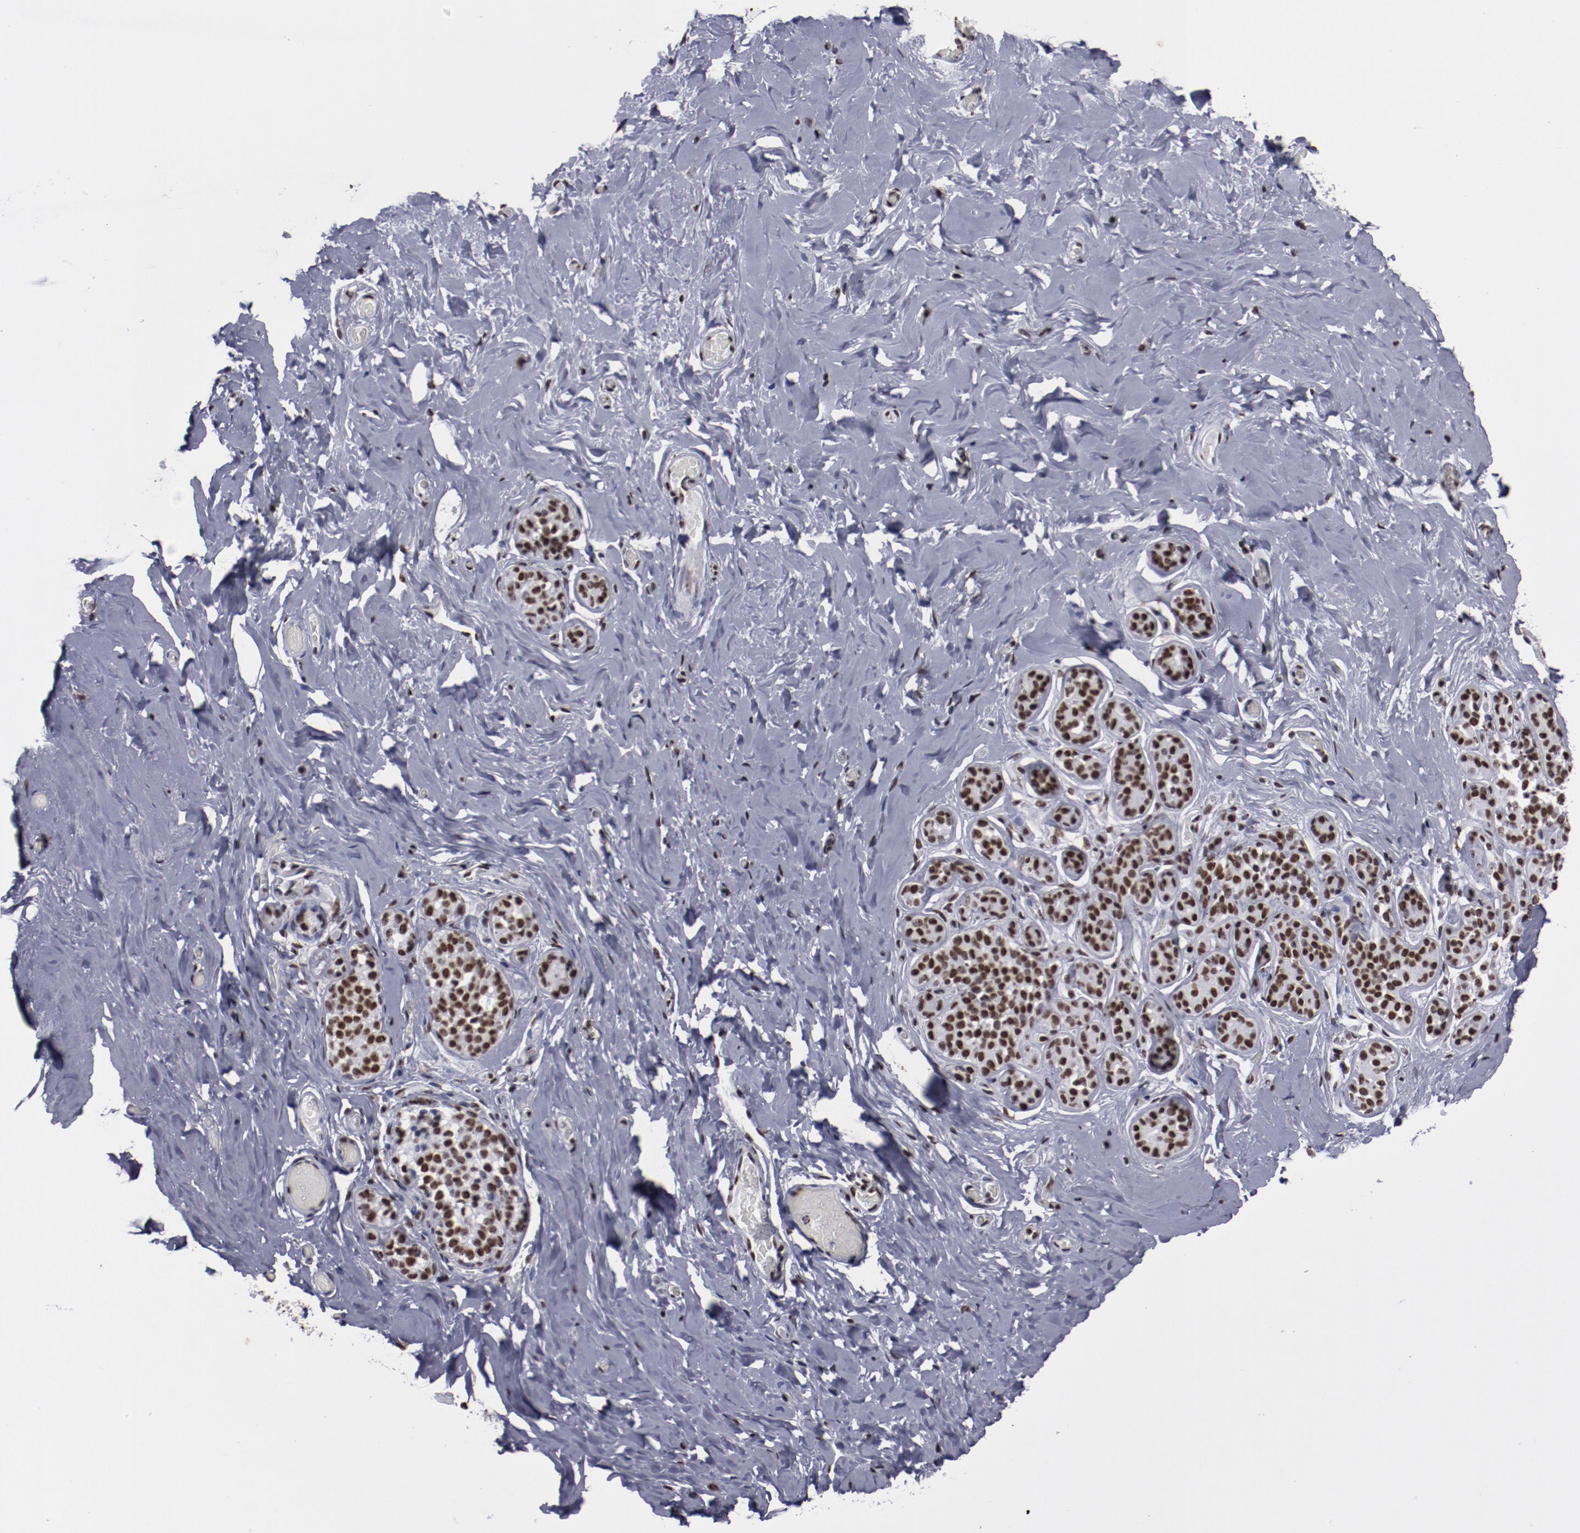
{"staining": {"intensity": "strong", "quantity": ">75%", "location": "nuclear"}, "tissue": "breast", "cell_type": "Glandular cells", "image_type": "normal", "snomed": [{"axis": "morphology", "description": "Normal tissue, NOS"}, {"axis": "topography", "description": "Breast"}], "caption": "Breast stained with DAB immunohistochemistry (IHC) reveals high levels of strong nuclear staining in about >75% of glandular cells.", "gene": "HNRNPA1L3", "patient": {"sex": "female", "age": 75}}